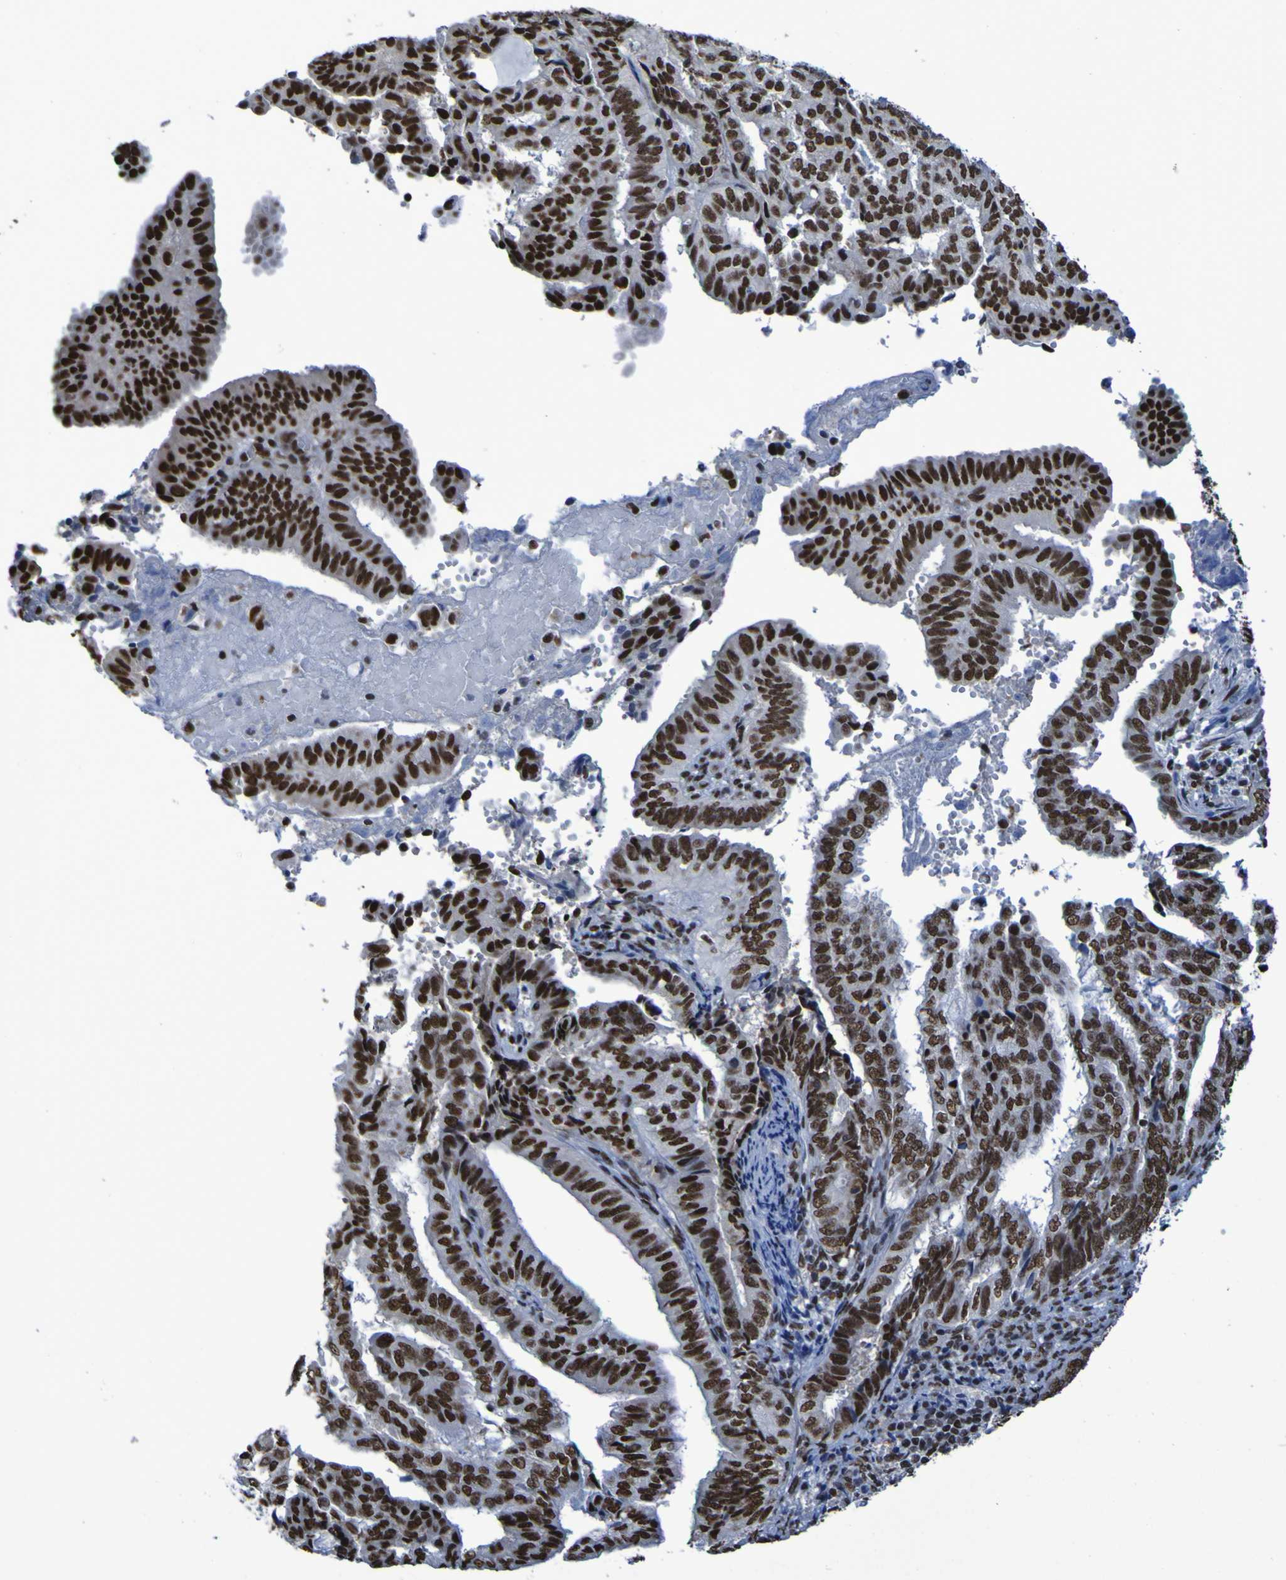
{"staining": {"intensity": "strong", "quantity": ">75%", "location": "nuclear"}, "tissue": "endometrial cancer", "cell_type": "Tumor cells", "image_type": "cancer", "snomed": [{"axis": "morphology", "description": "Adenocarcinoma, NOS"}, {"axis": "topography", "description": "Endometrium"}], "caption": "A micrograph of endometrial adenocarcinoma stained for a protein demonstrates strong nuclear brown staining in tumor cells. Ihc stains the protein of interest in brown and the nuclei are stained blue.", "gene": "HNRNPR", "patient": {"sex": "female", "age": 58}}